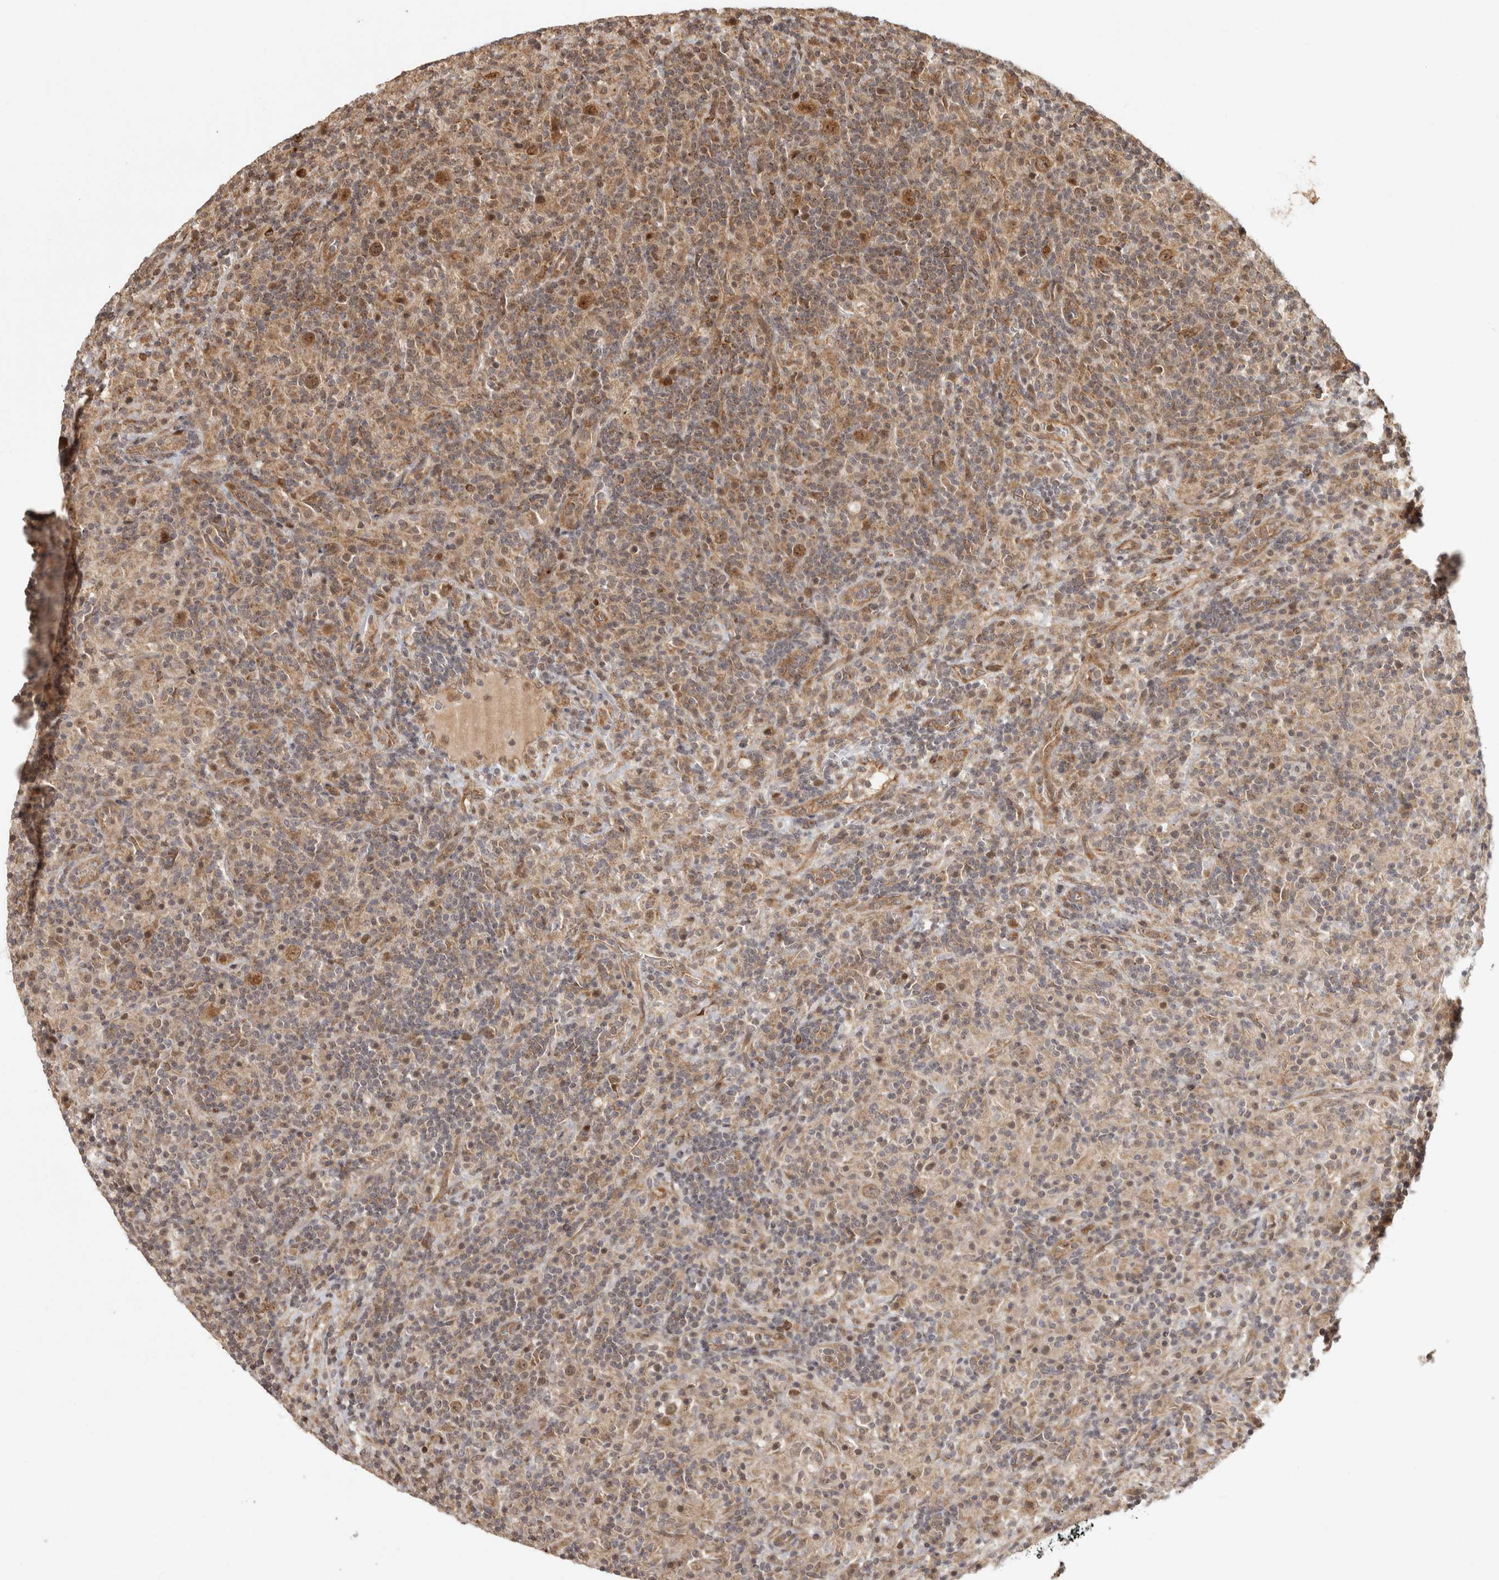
{"staining": {"intensity": "moderate", "quantity": ">75%", "location": "cytoplasmic/membranous,nuclear"}, "tissue": "lymphoma", "cell_type": "Tumor cells", "image_type": "cancer", "snomed": [{"axis": "morphology", "description": "Hodgkin's disease, NOS"}, {"axis": "topography", "description": "Lymph node"}], "caption": "IHC of lymphoma reveals medium levels of moderate cytoplasmic/membranous and nuclear staining in approximately >75% of tumor cells. (IHC, brightfield microscopy, high magnification).", "gene": "CAMSAP2", "patient": {"sex": "male", "age": 70}}